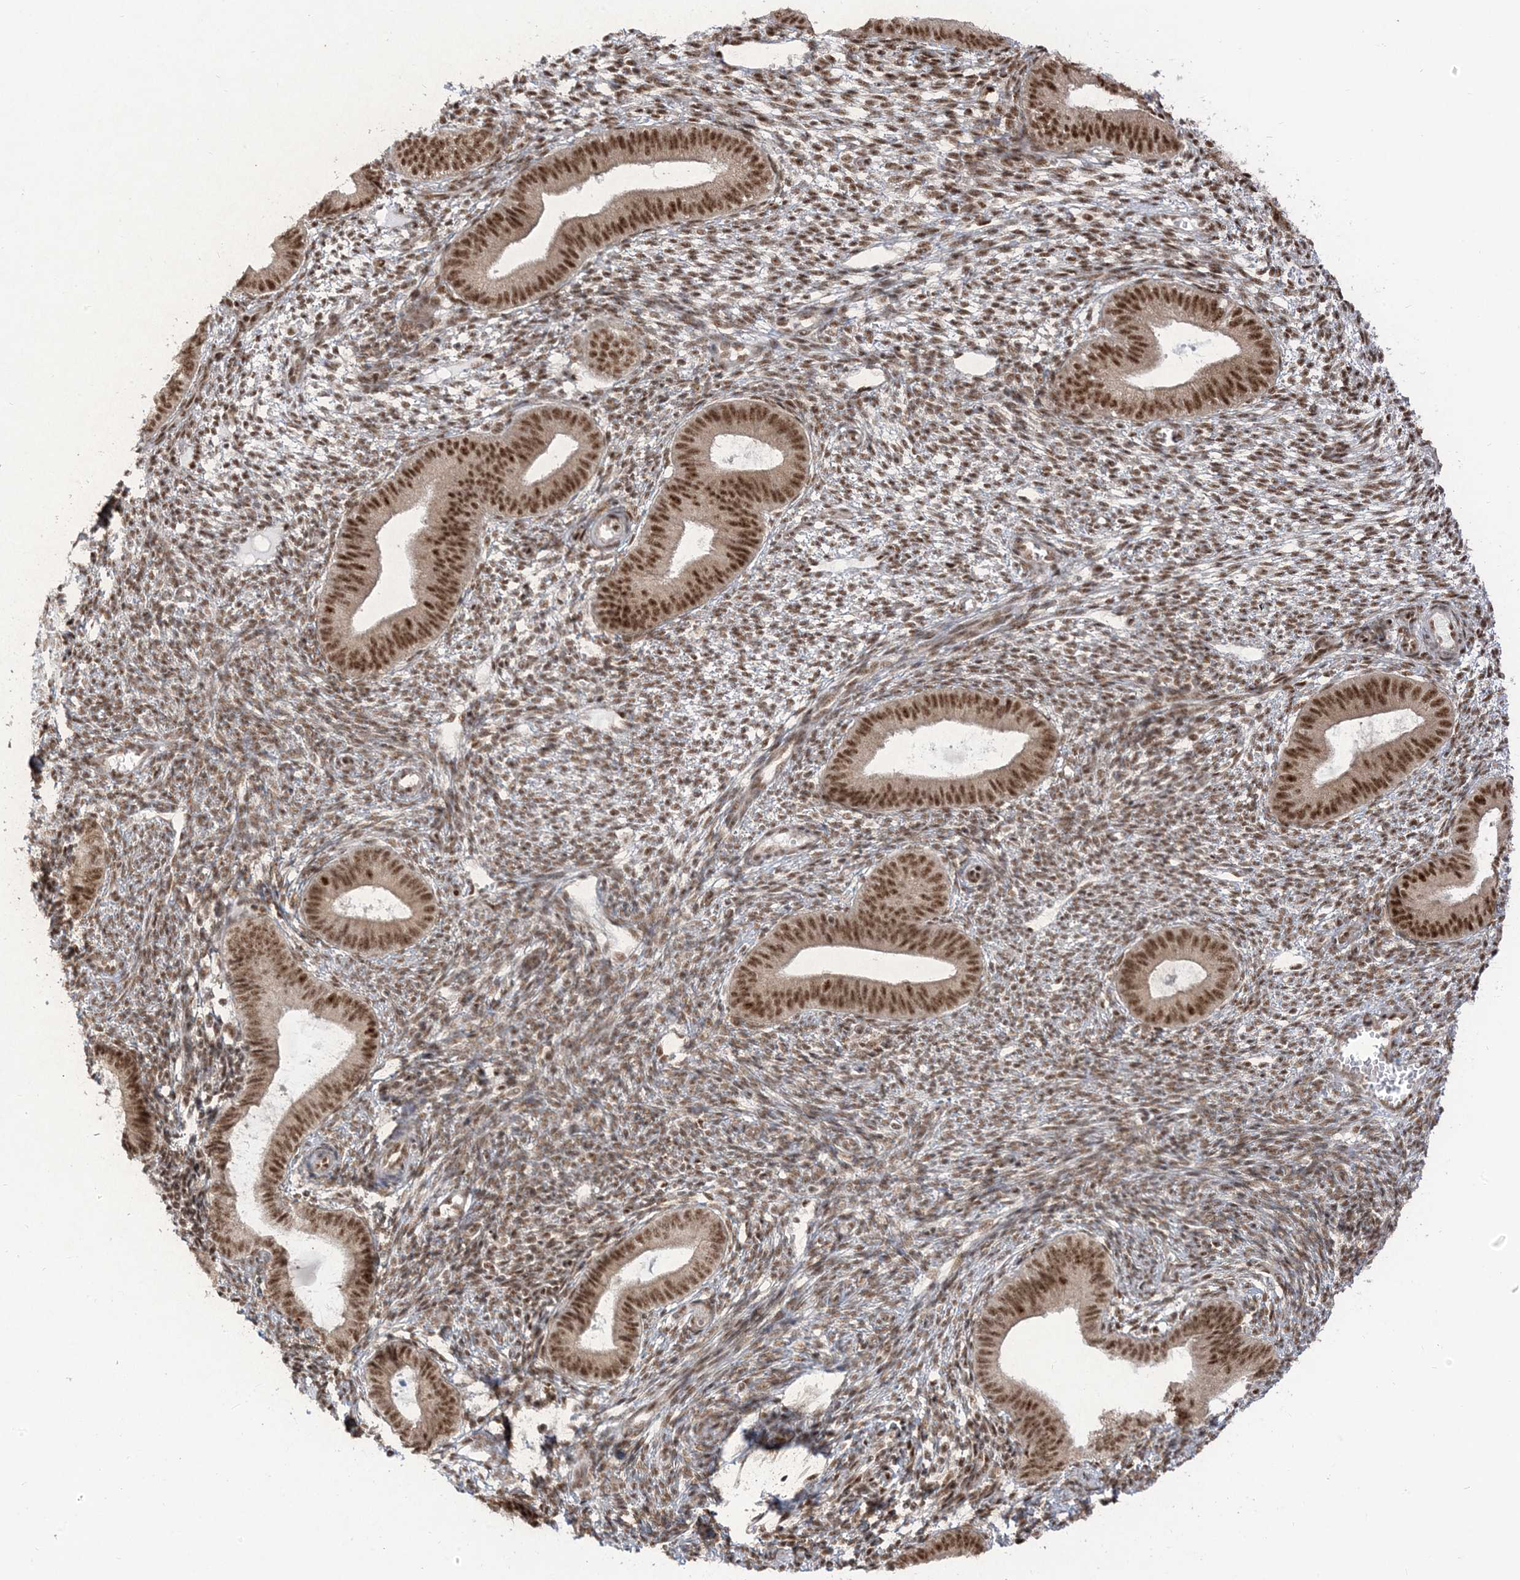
{"staining": {"intensity": "moderate", "quantity": ">75%", "location": "nuclear"}, "tissue": "endometrium", "cell_type": "Cells in endometrial stroma", "image_type": "normal", "snomed": [{"axis": "morphology", "description": "Normal tissue, NOS"}, {"axis": "topography", "description": "Endometrium"}], "caption": "High-magnification brightfield microscopy of normal endometrium stained with DAB (3,3'-diaminobenzidine) (brown) and counterstained with hematoxylin (blue). cells in endometrial stroma exhibit moderate nuclear expression is seen in approximately>75% of cells. The staining was performed using DAB (3,3'-diaminobenzidine), with brown indicating positive protein expression. Nuclei are stained blue with hematoxylin.", "gene": "ARGLU1", "patient": {"sex": "female", "age": 46}}